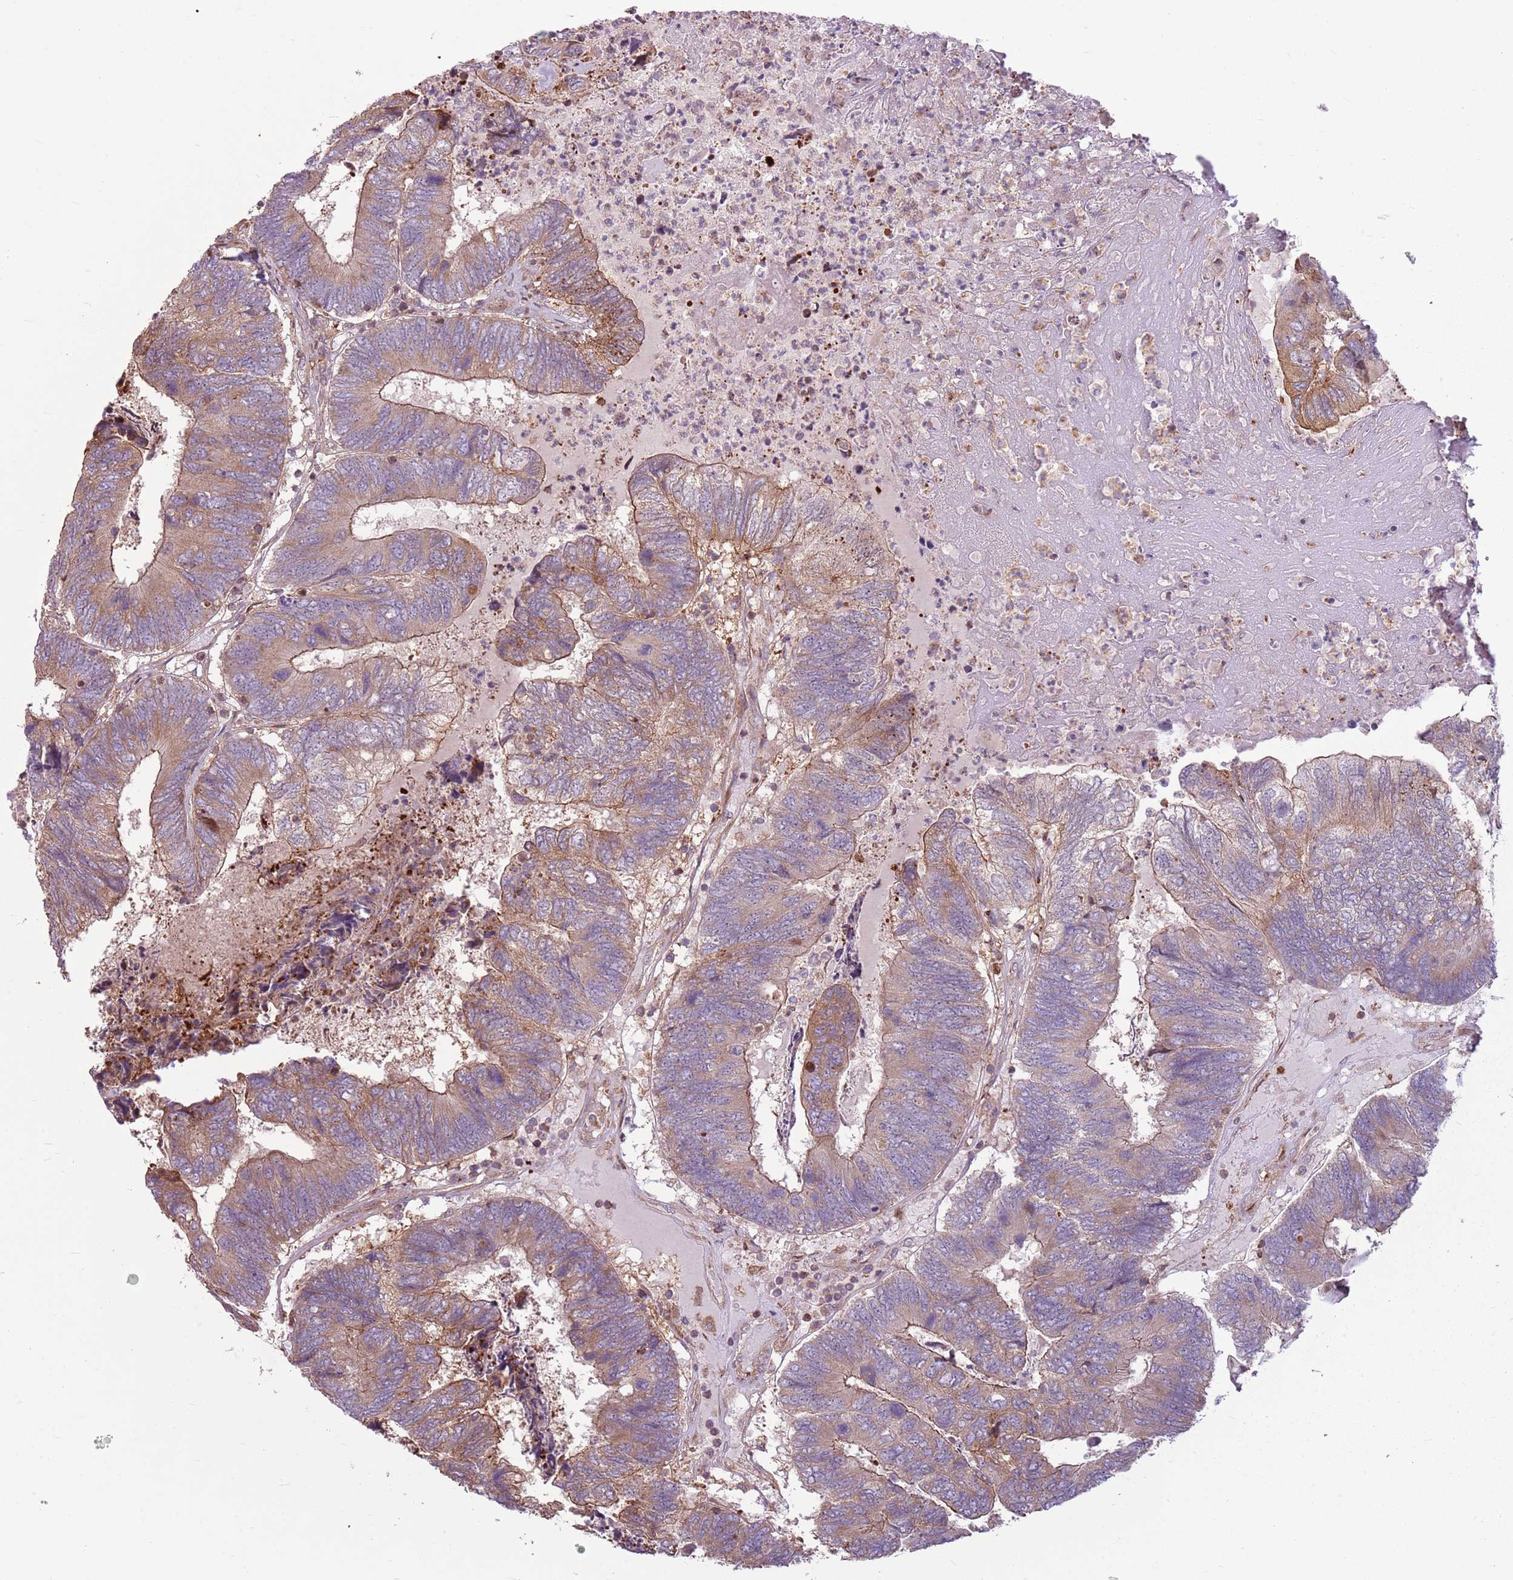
{"staining": {"intensity": "moderate", "quantity": "25%-75%", "location": "cytoplasmic/membranous"}, "tissue": "colorectal cancer", "cell_type": "Tumor cells", "image_type": "cancer", "snomed": [{"axis": "morphology", "description": "Adenocarcinoma, NOS"}, {"axis": "topography", "description": "Colon"}], "caption": "Colorectal cancer (adenocarcinoma) tissue displays moderate cytoplasmic/membranous expression in about 25%-75% of tumor cells, visualized by immunohistochemistry.", "gene": "RPL21", "patient": {"sex": "female", "age": 67}}